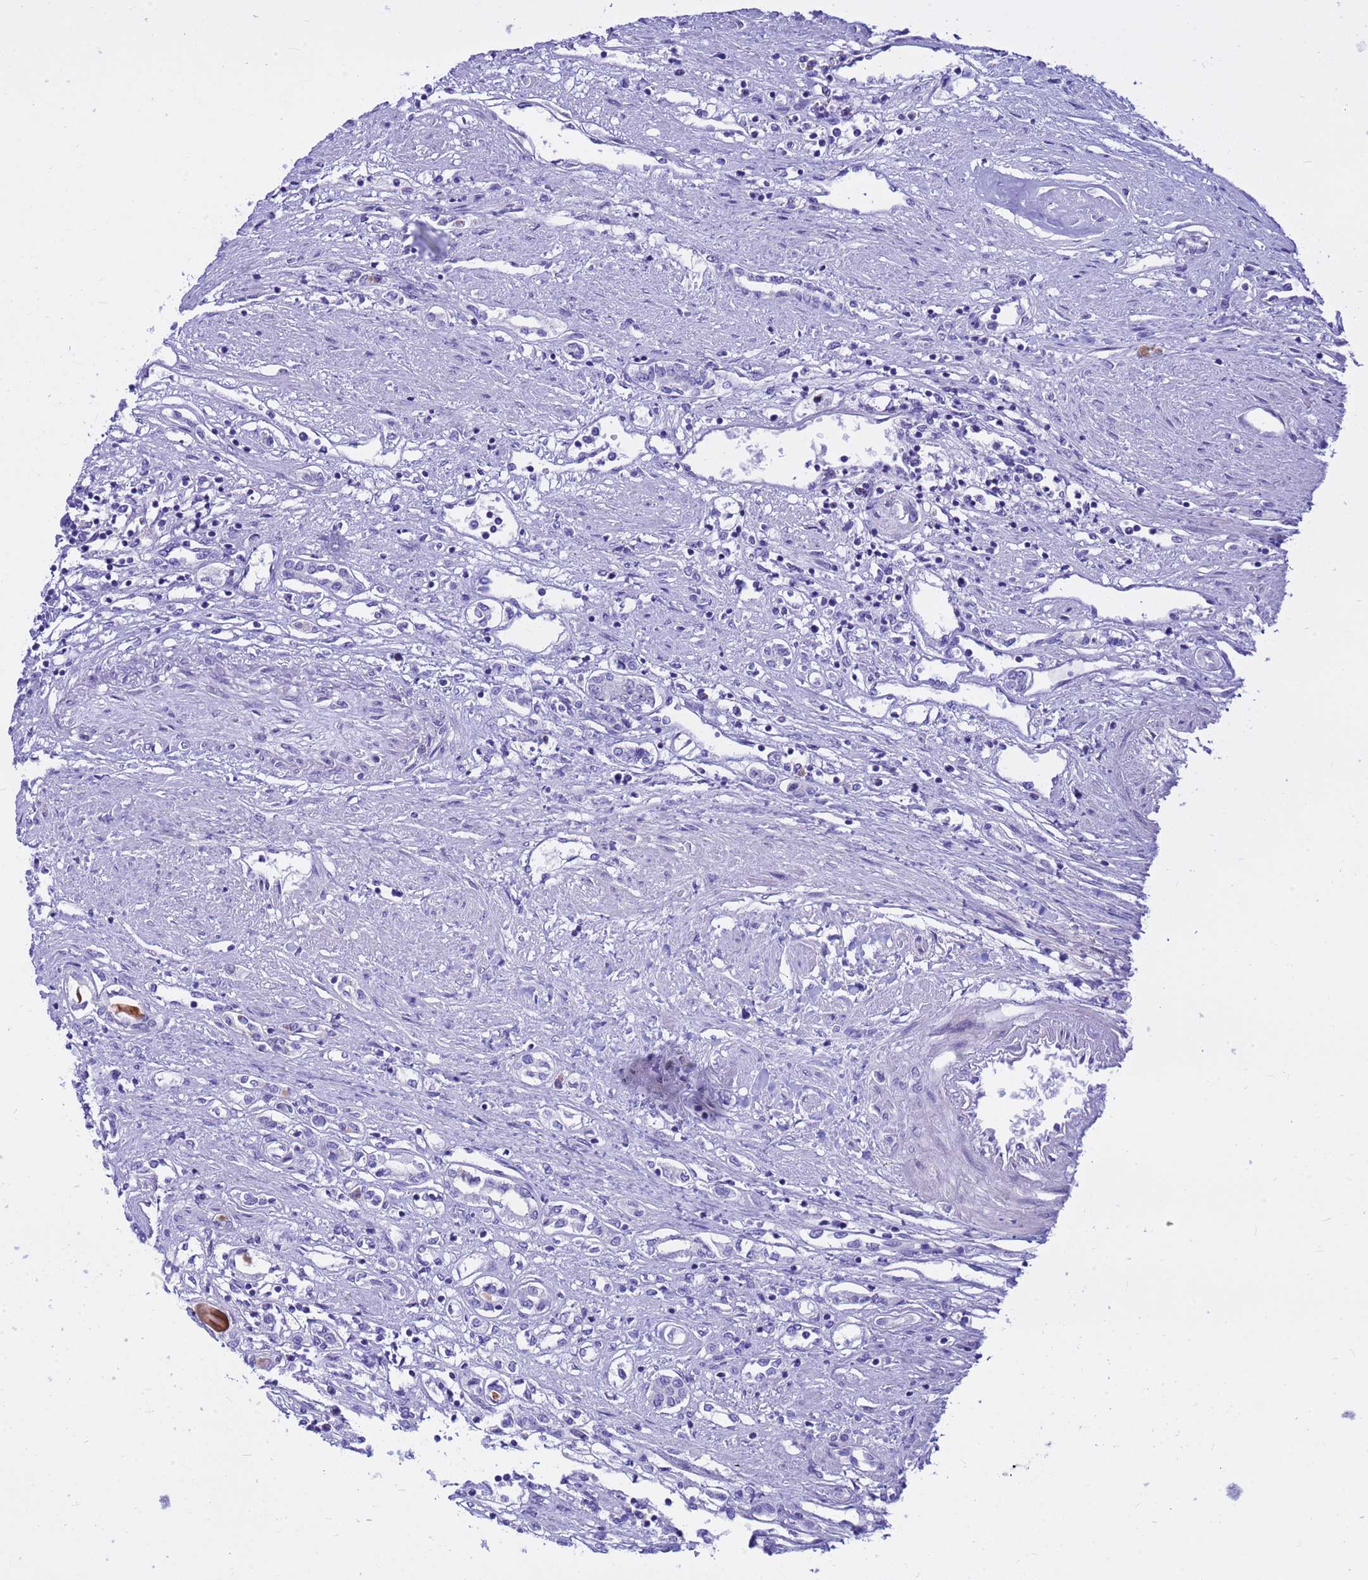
{"staining": {"intensity": "negative", "quantity": "none", "location": "none"}, "tissue": "renal cancer", "cell_type": "Tumor cells", "image_type": "cancer", "snomed": [{"axis": "morphology", "description": "Adenocarcinoma, NOS"}, {"axis": "topography", "description": "Kidney"}], "caption": "IHC histopathology image of neoplastic tissue: renal cancer stained with DAB exhibits no significant protein expression in tumor cells. Brightfield microscopy of IHC stained with DAB (3,3'-diaminobenzidine) (brown) and hematoxylin (blue), captured at high magnification.", "gene": "DMRTC2", "patient": {"sex": "male", "age": 59}}